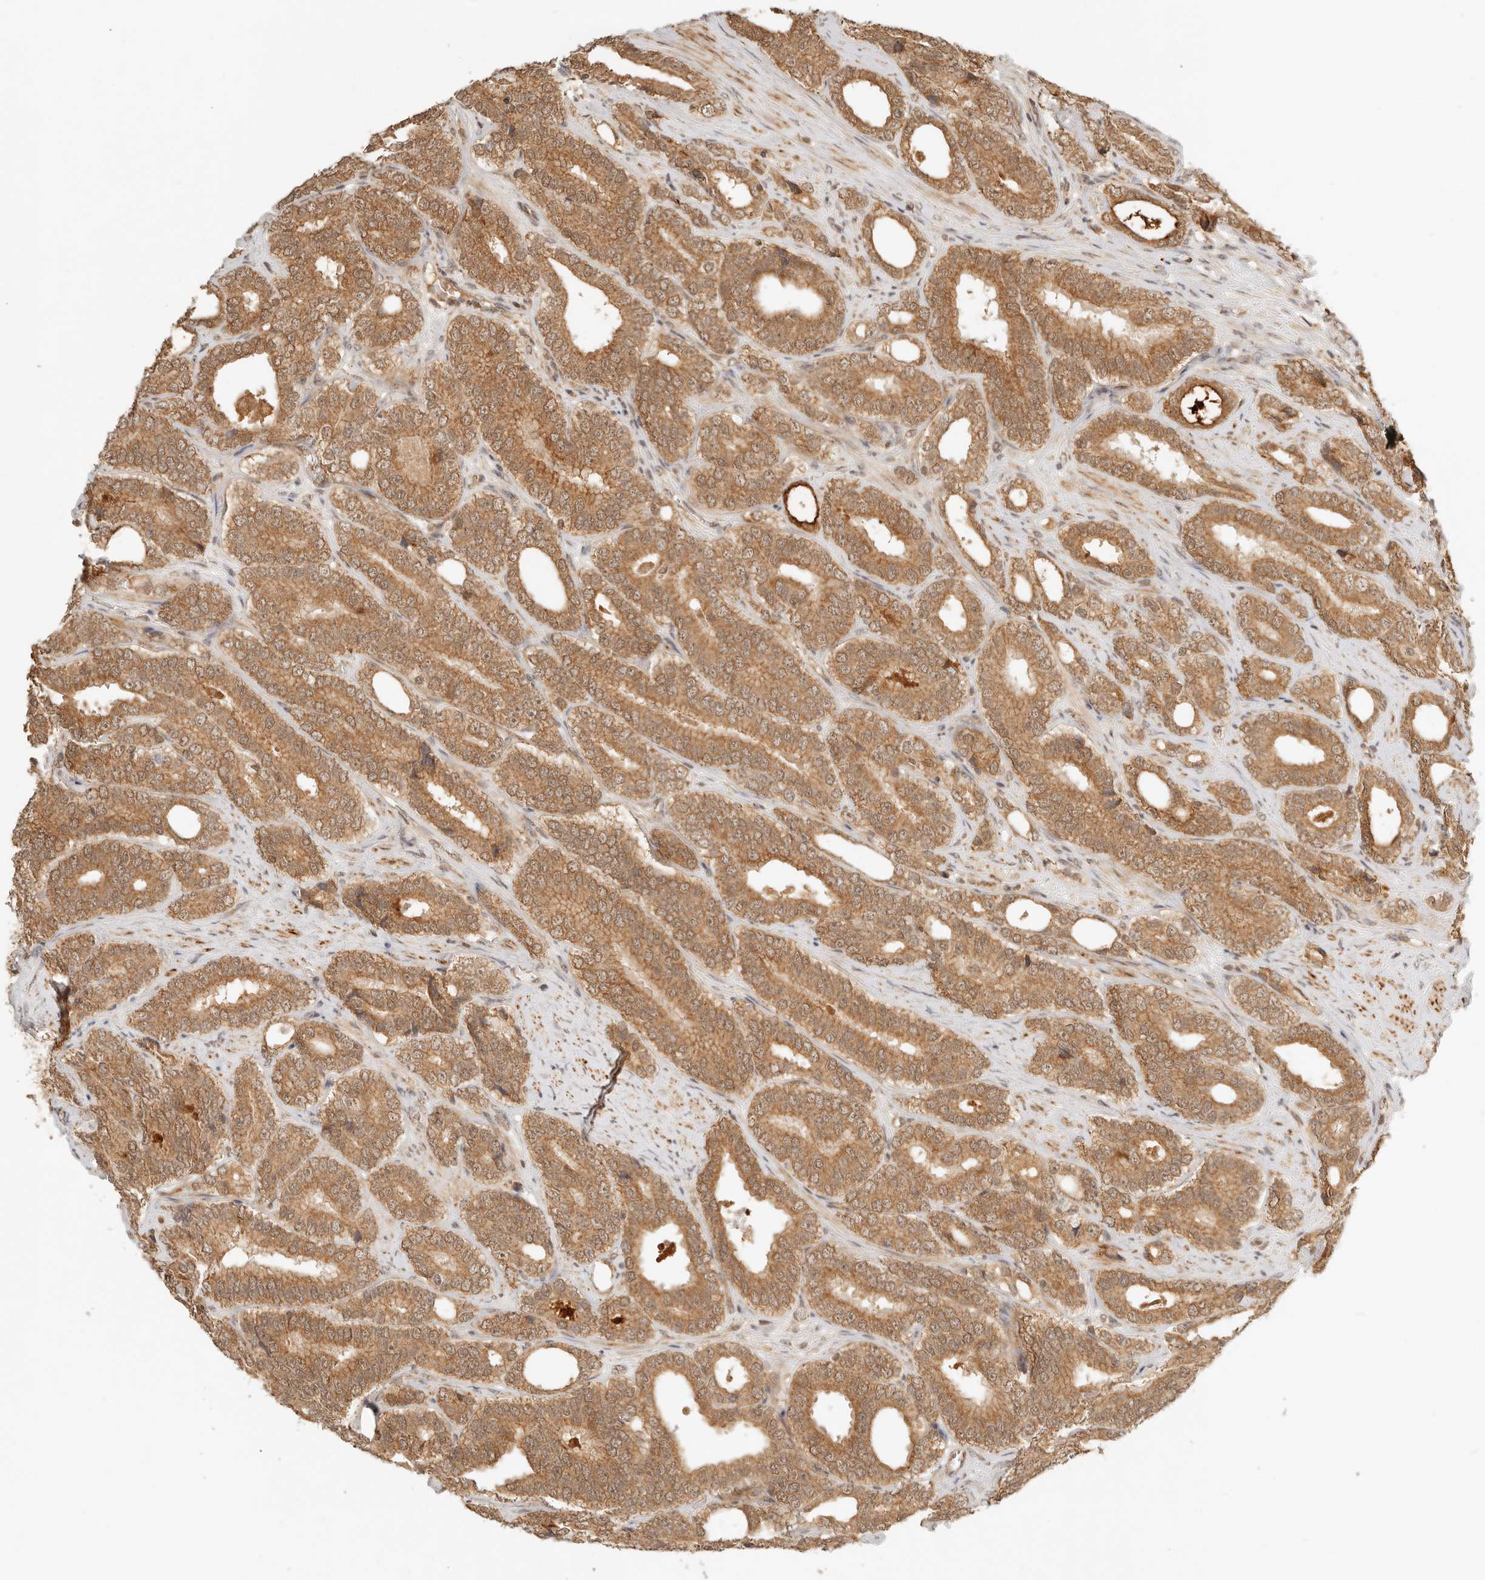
{"staining": {"intensity": "moderate", "quantity": ">75%", "location": "cytoplasmic/membranous"}, "tissue": "prostate cancer", "cell_type": "Tumor cells", "image_type": "cancer", "snomed": [{"axis": "morphology", "description": "Adenocarcinoma, High grade"}, {"axis": "topography", "description": "Prostate"}], "caption": "Prostate cancer (high-grade adenocarcinoma) stained with a protein marker demonstrates moderate staining in tumor cells.", "gene": "BAALC", "patient": {"sex": "male", "age": 56}}